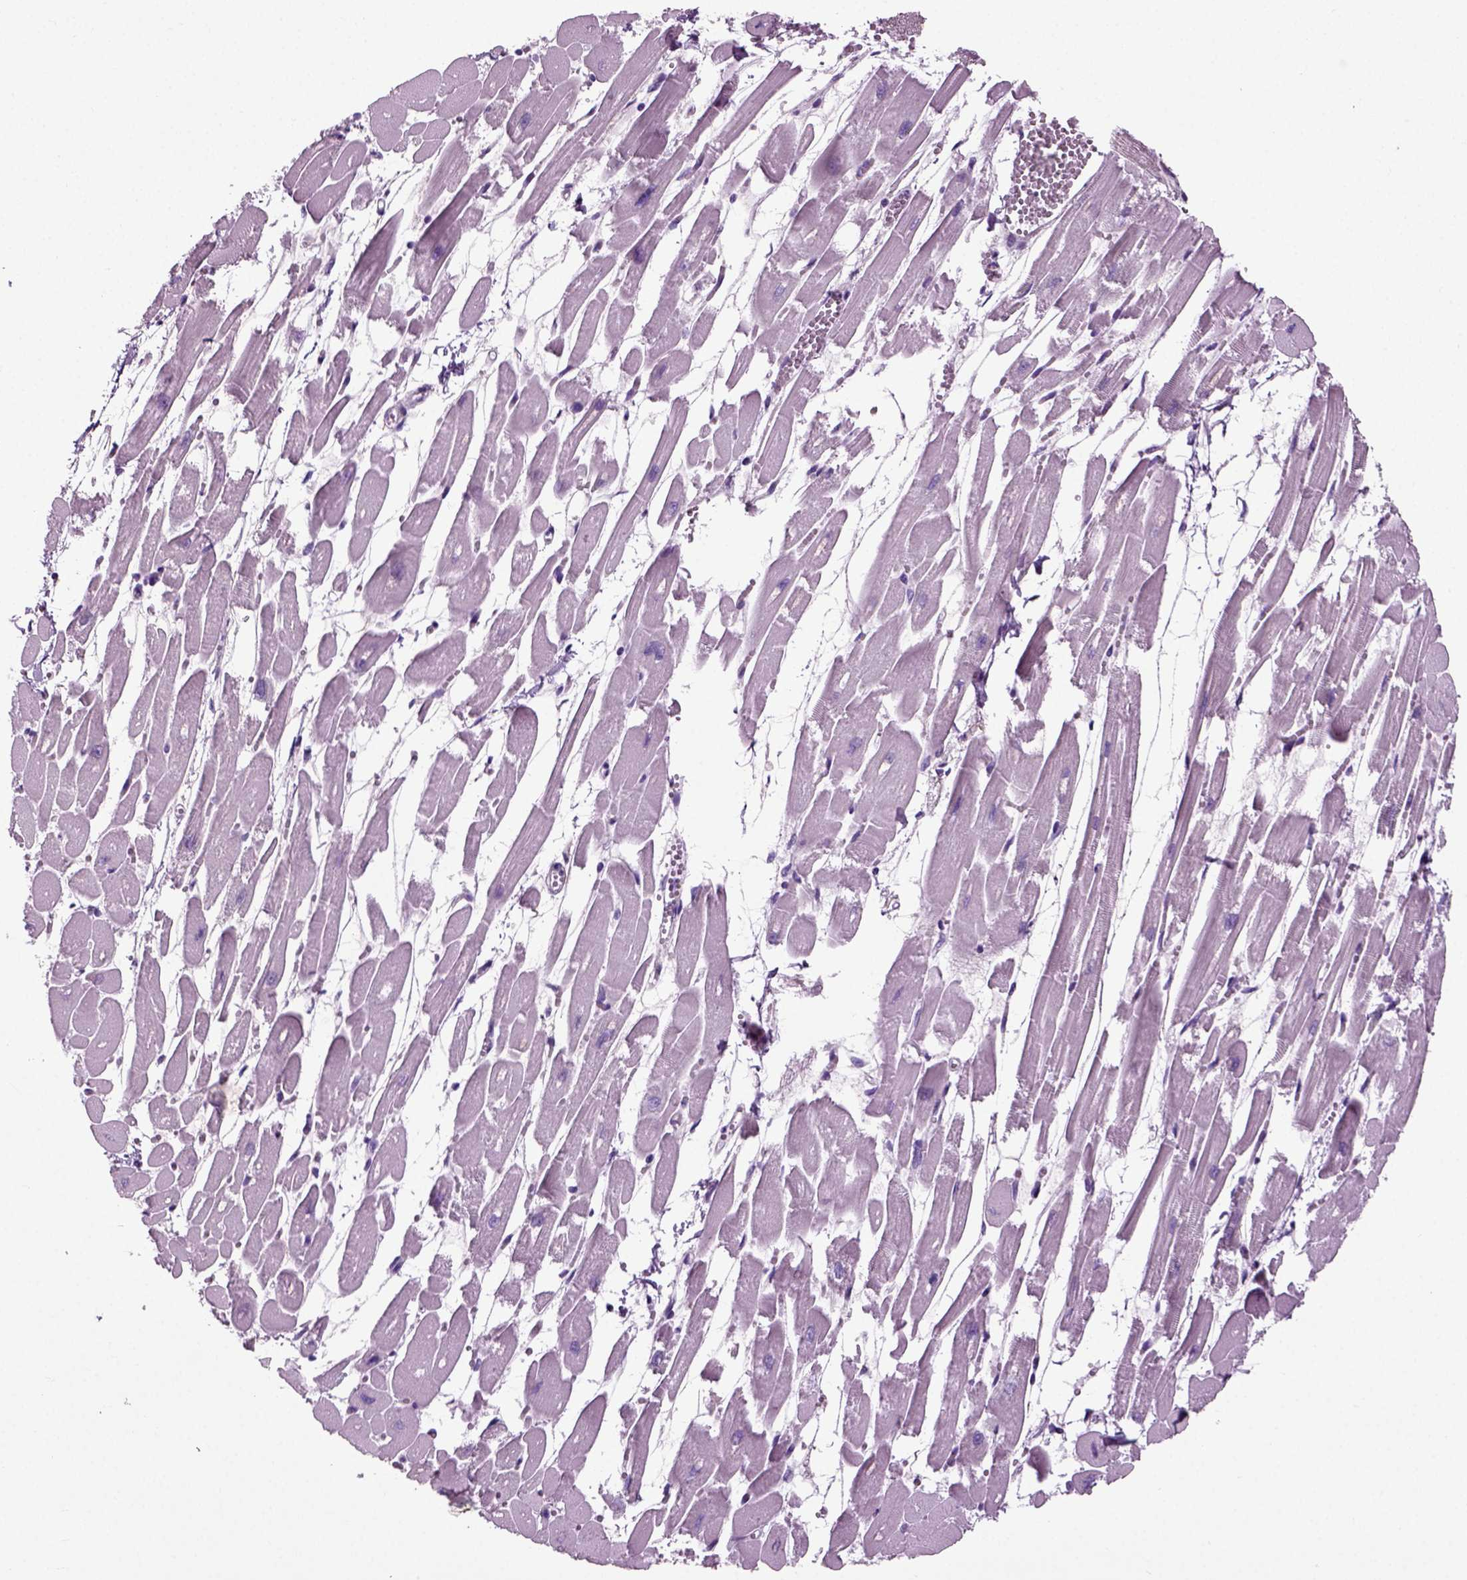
{"staining": {"intensity": "negative", "quantity": "none", "location": "none"}, "tissue": "heart muscle", "cell_type": "Cardiomyocytes", "image_type": "normal", "snomed": [{"axis": "morphology", "description": "Normal tissue, NOS"}, {"axis": "topography", "description": "Heart"}], "caption": "A high-resolution histopathology image shows immunohistochemistry (IHC) staining of benign heart muscle, which demonstrates no significant expression in cardiomyocytes. (Immunohistochemistry, brightfield microscopy, high magnification).", "gene": "DNAH10", "patient": {"sex": "female", "age": 52}}